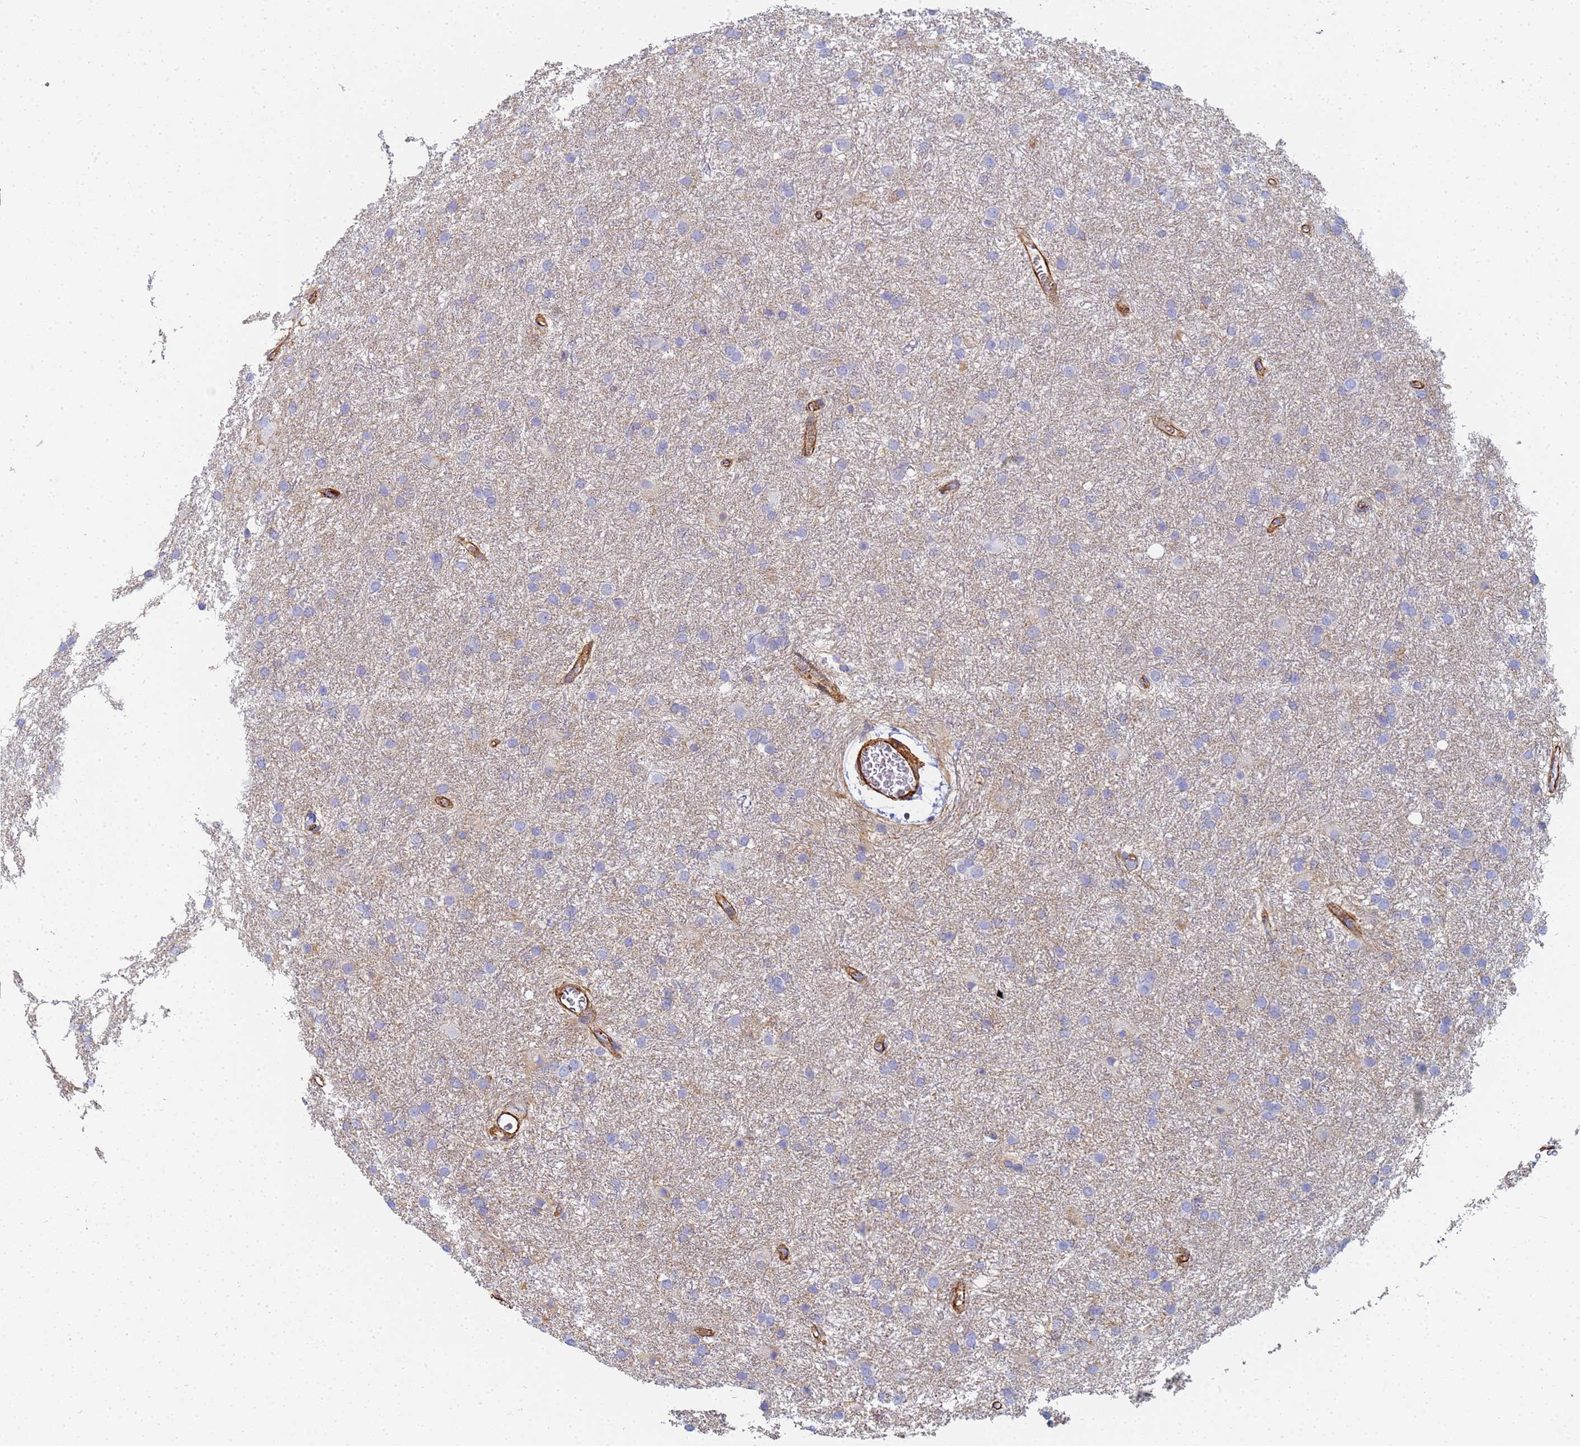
{"staining": {"intensity": "negative", "quantity": "none", "location": "none"}, "tissue": "glioma", "cell_type": "Tumor cells", "image_type": "cancer", "snomed": [{"axis": "morphology", "description": "Glioma, malignant, High grade"}, {"axis": "topography", "description": "Brain"}], "caption": "Image shows no significant protein staining in tumor cells of high-grade glioma (malignant). (DAB (3,3'-diaminobenzidine) IHC visualized using brightfield microscopy, high magnification).", "gene": "TPM1", "patient": {"sex": "female", "age": 50}}